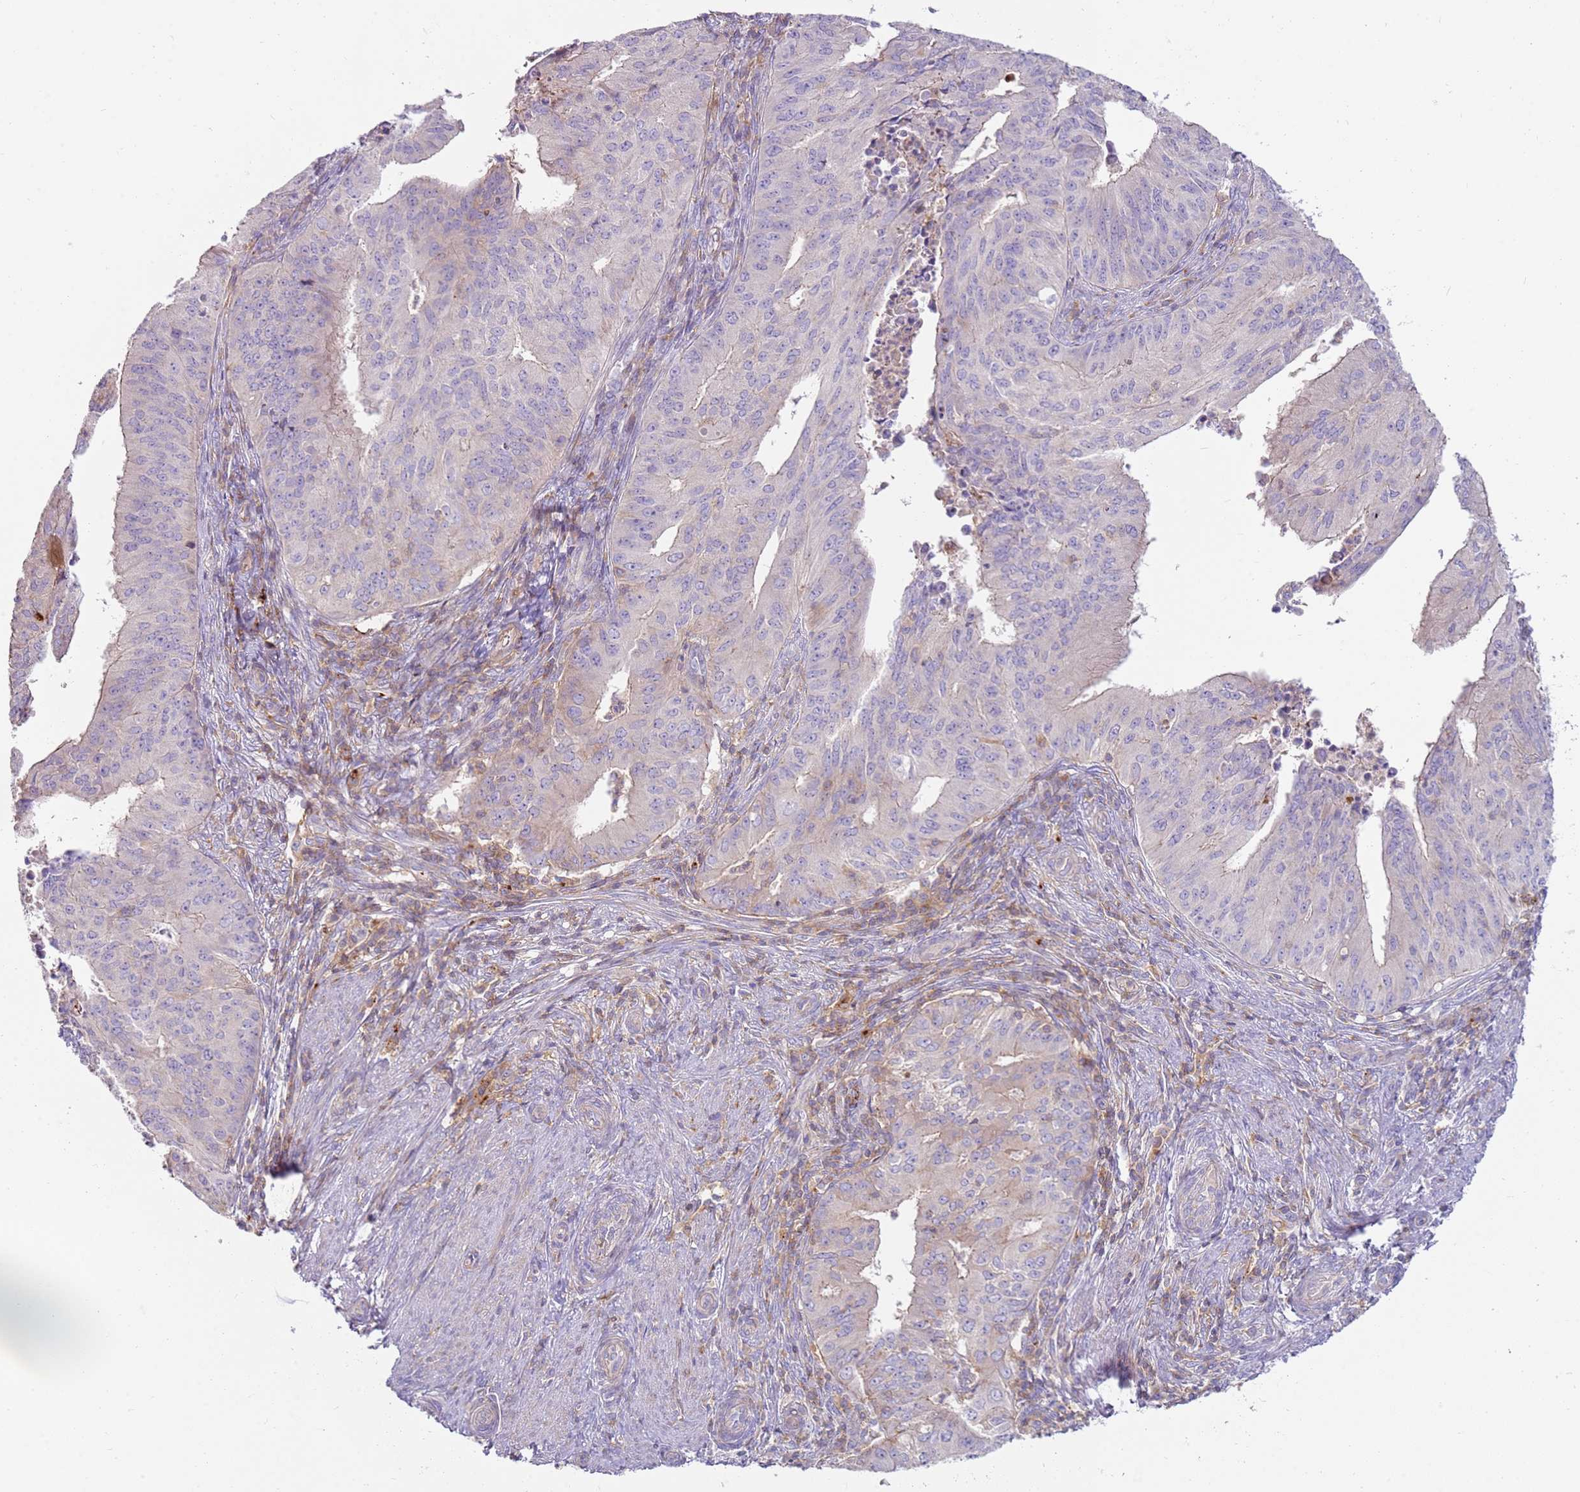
{"staining": {"intensity": "weak", "quantity": "<25%", "location": "cytoplasmic/membranous"}, "tissue": "endometrial cancer", "cell_type": "Tumor cells", "image_type": "cancer", "snomed": [{"axis": "morphology", "description": "Adenocarcinoma, NOS"}, {"axis": "topography", "description": "Endometrium"}], "caption": "A histopathology image of endometrial cancer (adenocarcinoma) stained for a protein displays no brown staining in tumor cells.", "gene": "FPR1", "patient": {"sex": "female", "age": 50}}